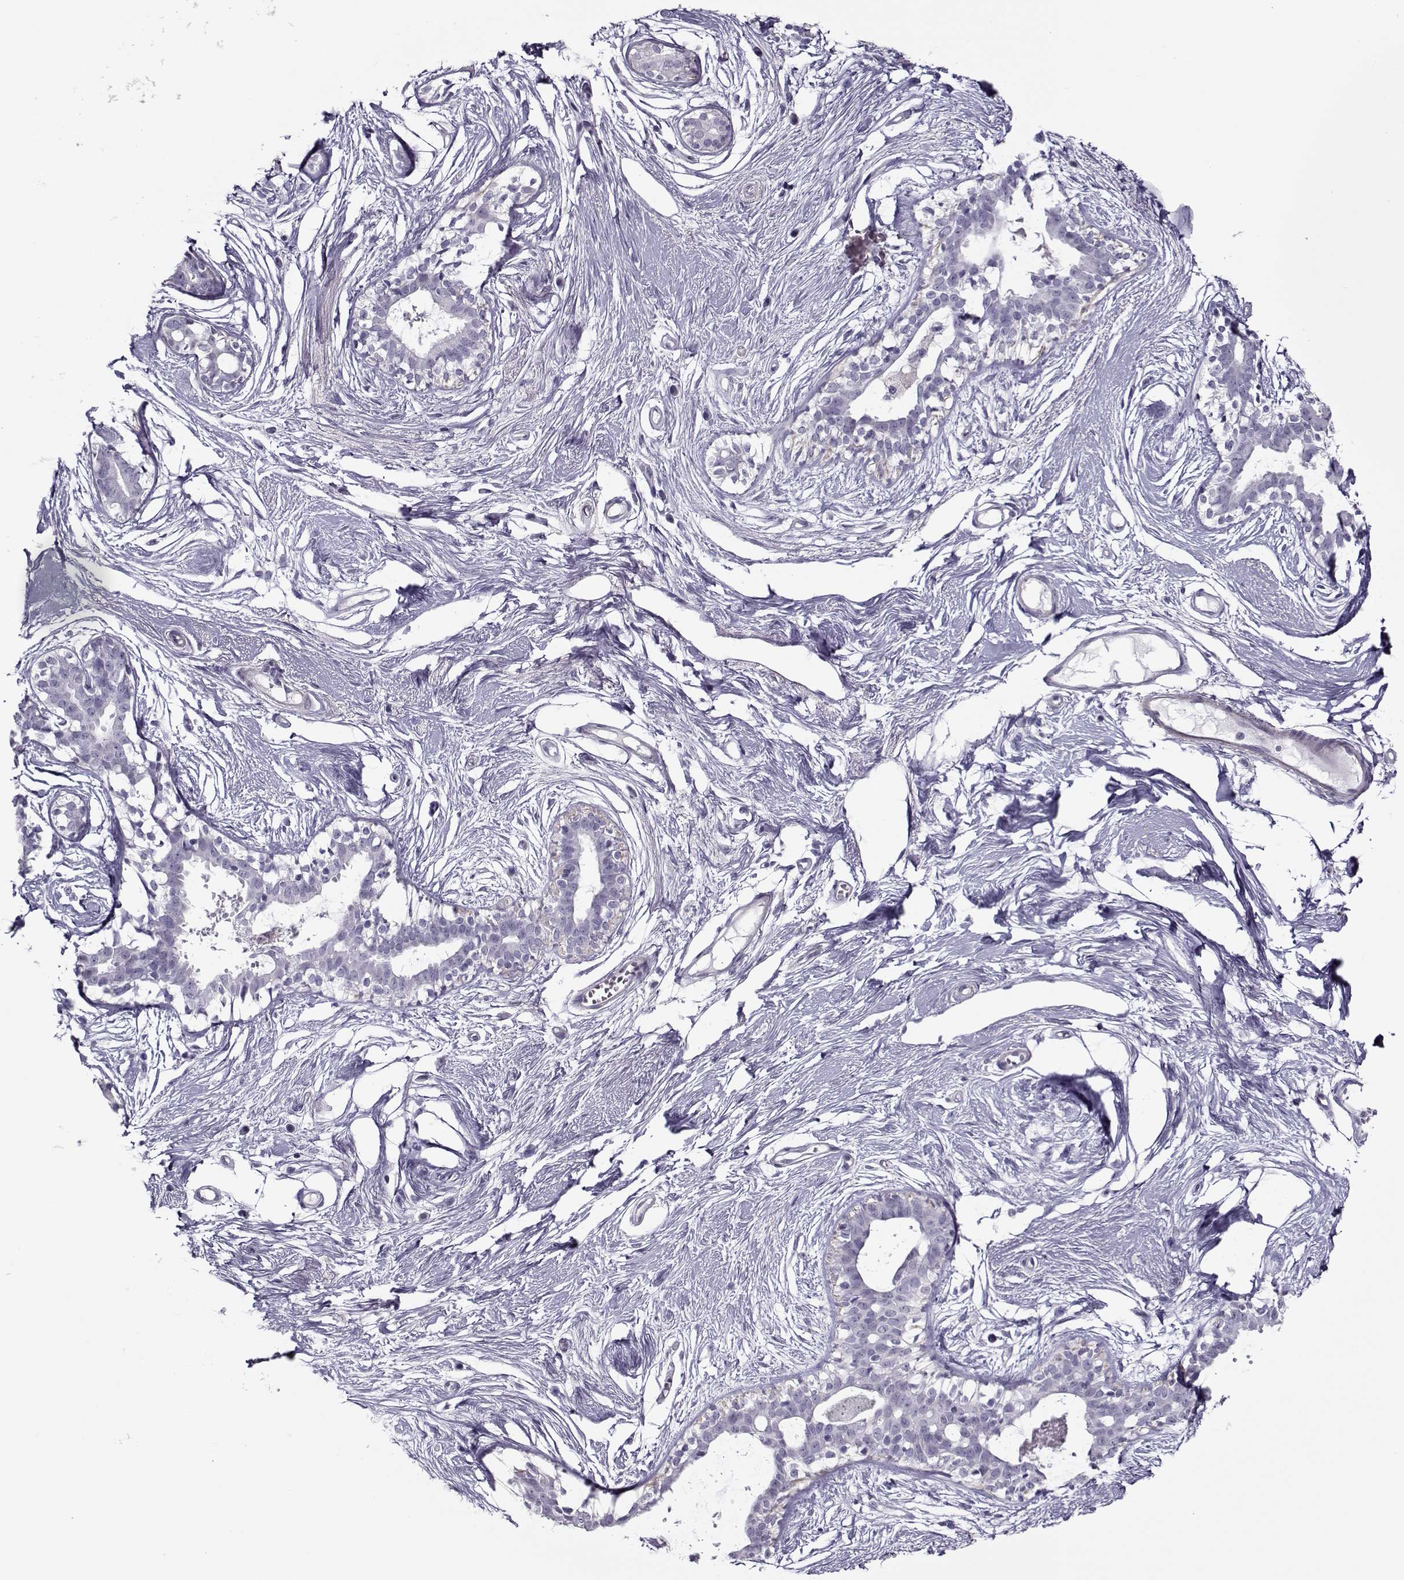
{"staining": {"intensity": "negative", "quantity": "none", "location": "none"}, "tissue": "breast", "cell_type": "Adipocytes", "image_type": "normal", "snomed": [{"axis": "morphology", "description": "Normal tissue, NOS"}, {"axis": "topography", "description": "Breast"}], "caption": "The immunohistochemistry (IHC) photomicrograph has no significant positivity in adipocytes of breast. (Stains: DAB (3,3'-diaminobenzidine) immunohistochemistry (IHC) with hematoxylin counter stain, Microscopy: brightfield microscopy at high magnification).", "gene": "CIBAR1", "patient": {"sex": "female", "age": 49}}